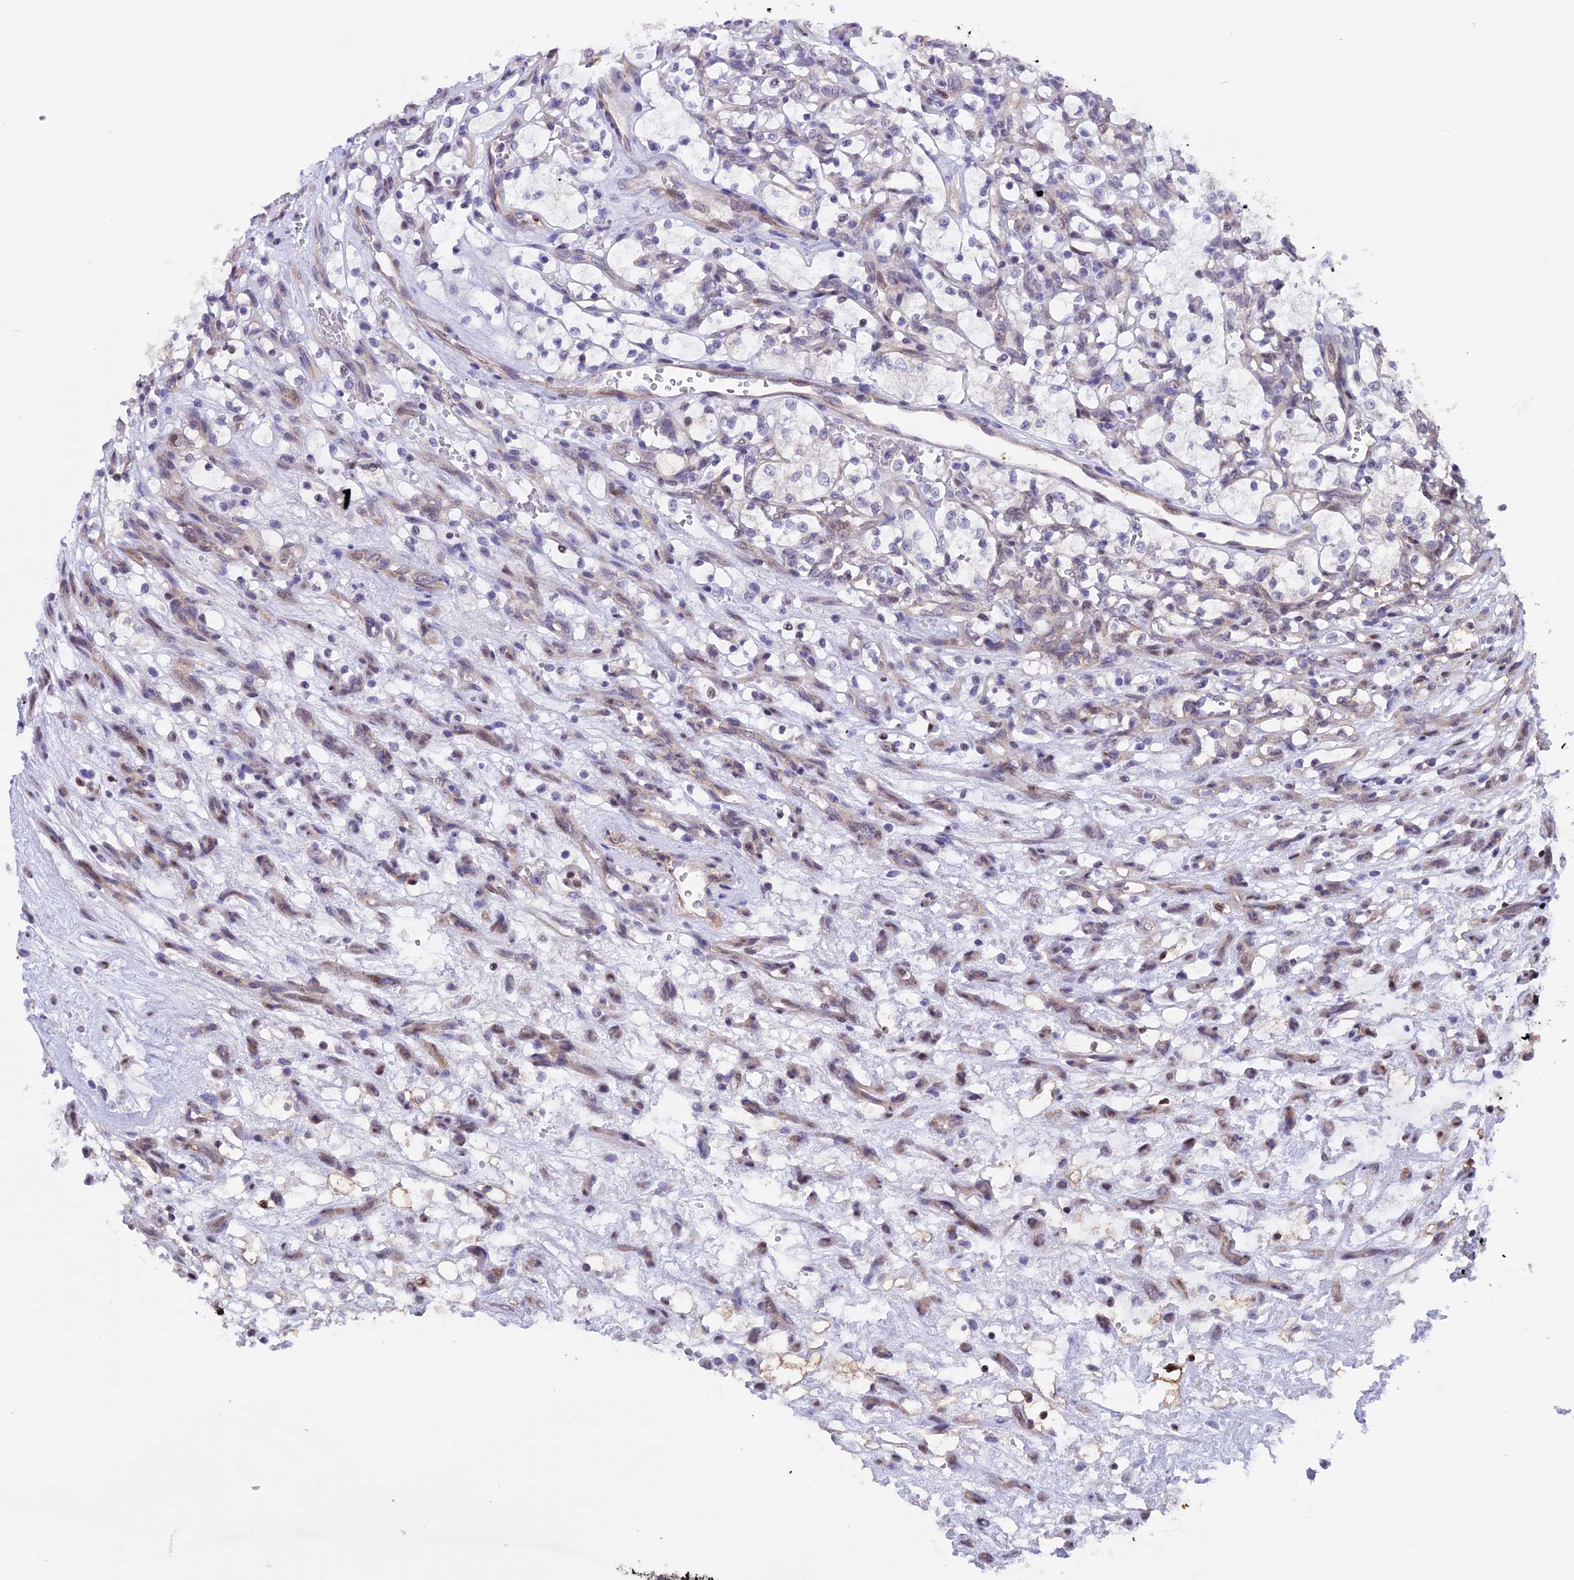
{"staining": {"intensity": "negative", "quantity": "none", "location": "none"}, "tissue": "renal cancer", "cell_type": "Tumor cells", "image_type": "cancer", "snomed": [{"axis": "morphology", "description": "Adenocarcinoma, NOS"}, {"axis": "topography", "description": "Kidney"}], "caption": "Immunohistochemistry (IHC) histopathology image of neoplastic tissue: human renal cancer stained with DAB shows no significant protein staining in tumor cells.", "gene": "TMEM171", "patient": {"sex": "female", "age": 69}}